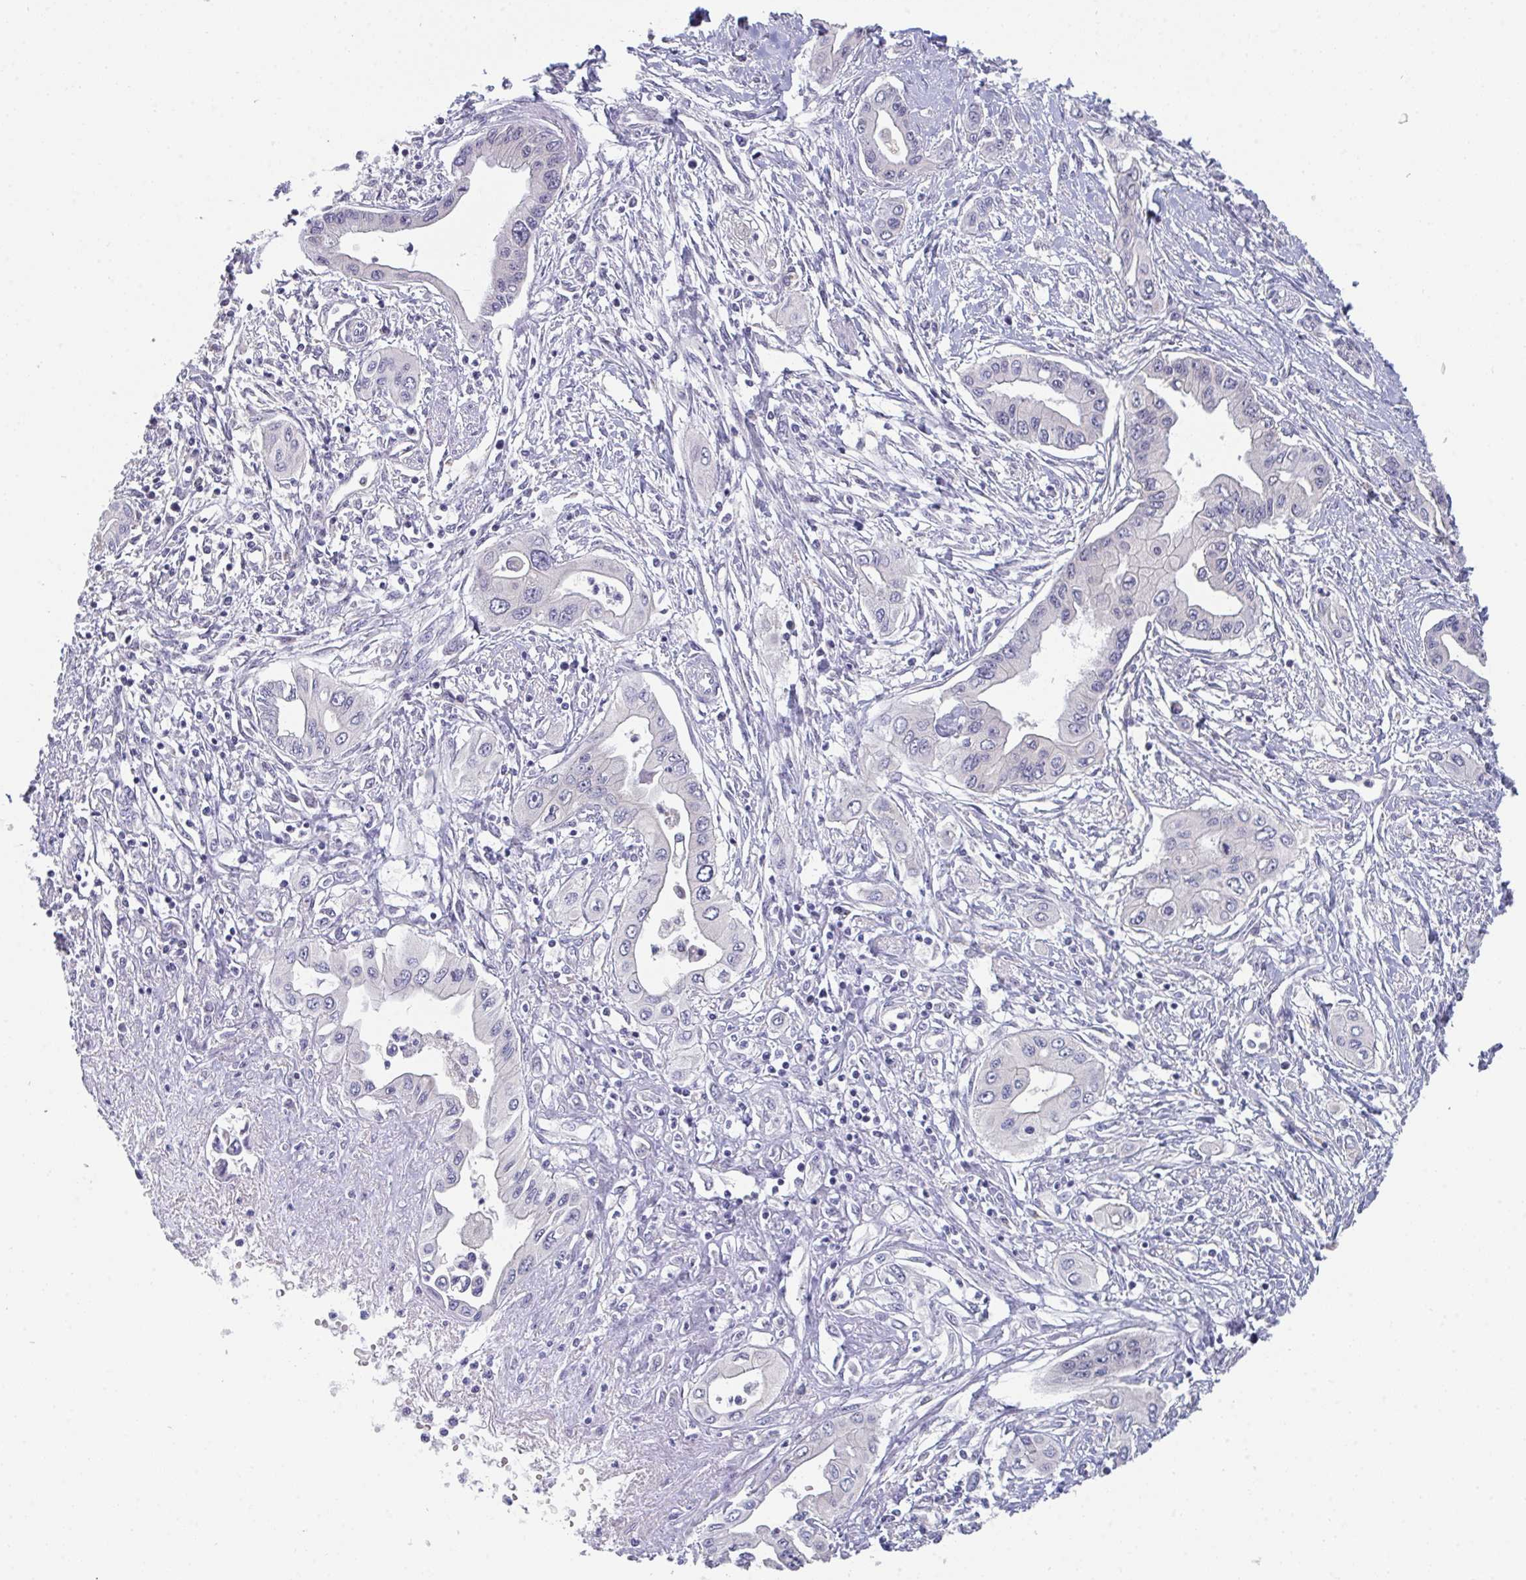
{"staining": {"intensity": "negative", "quantity": "none", "location": "none"}, "tissue": "pancreatic cancer", "cell_type": "Tumor cells", "image_type": "cancer", "snomed": [{"axis": "morphology", "description": "Adenocarcinoma, NOS"}, {"axis": "topography", "description": "Pancreas"}], "caption": "Immunohistochemical staining of human adenocarcinoma (pancreatic) demonstrates no significant staining in tumor cells.", "gene": "PTPRD", "patient": {"sex": "female", "age": 62}}